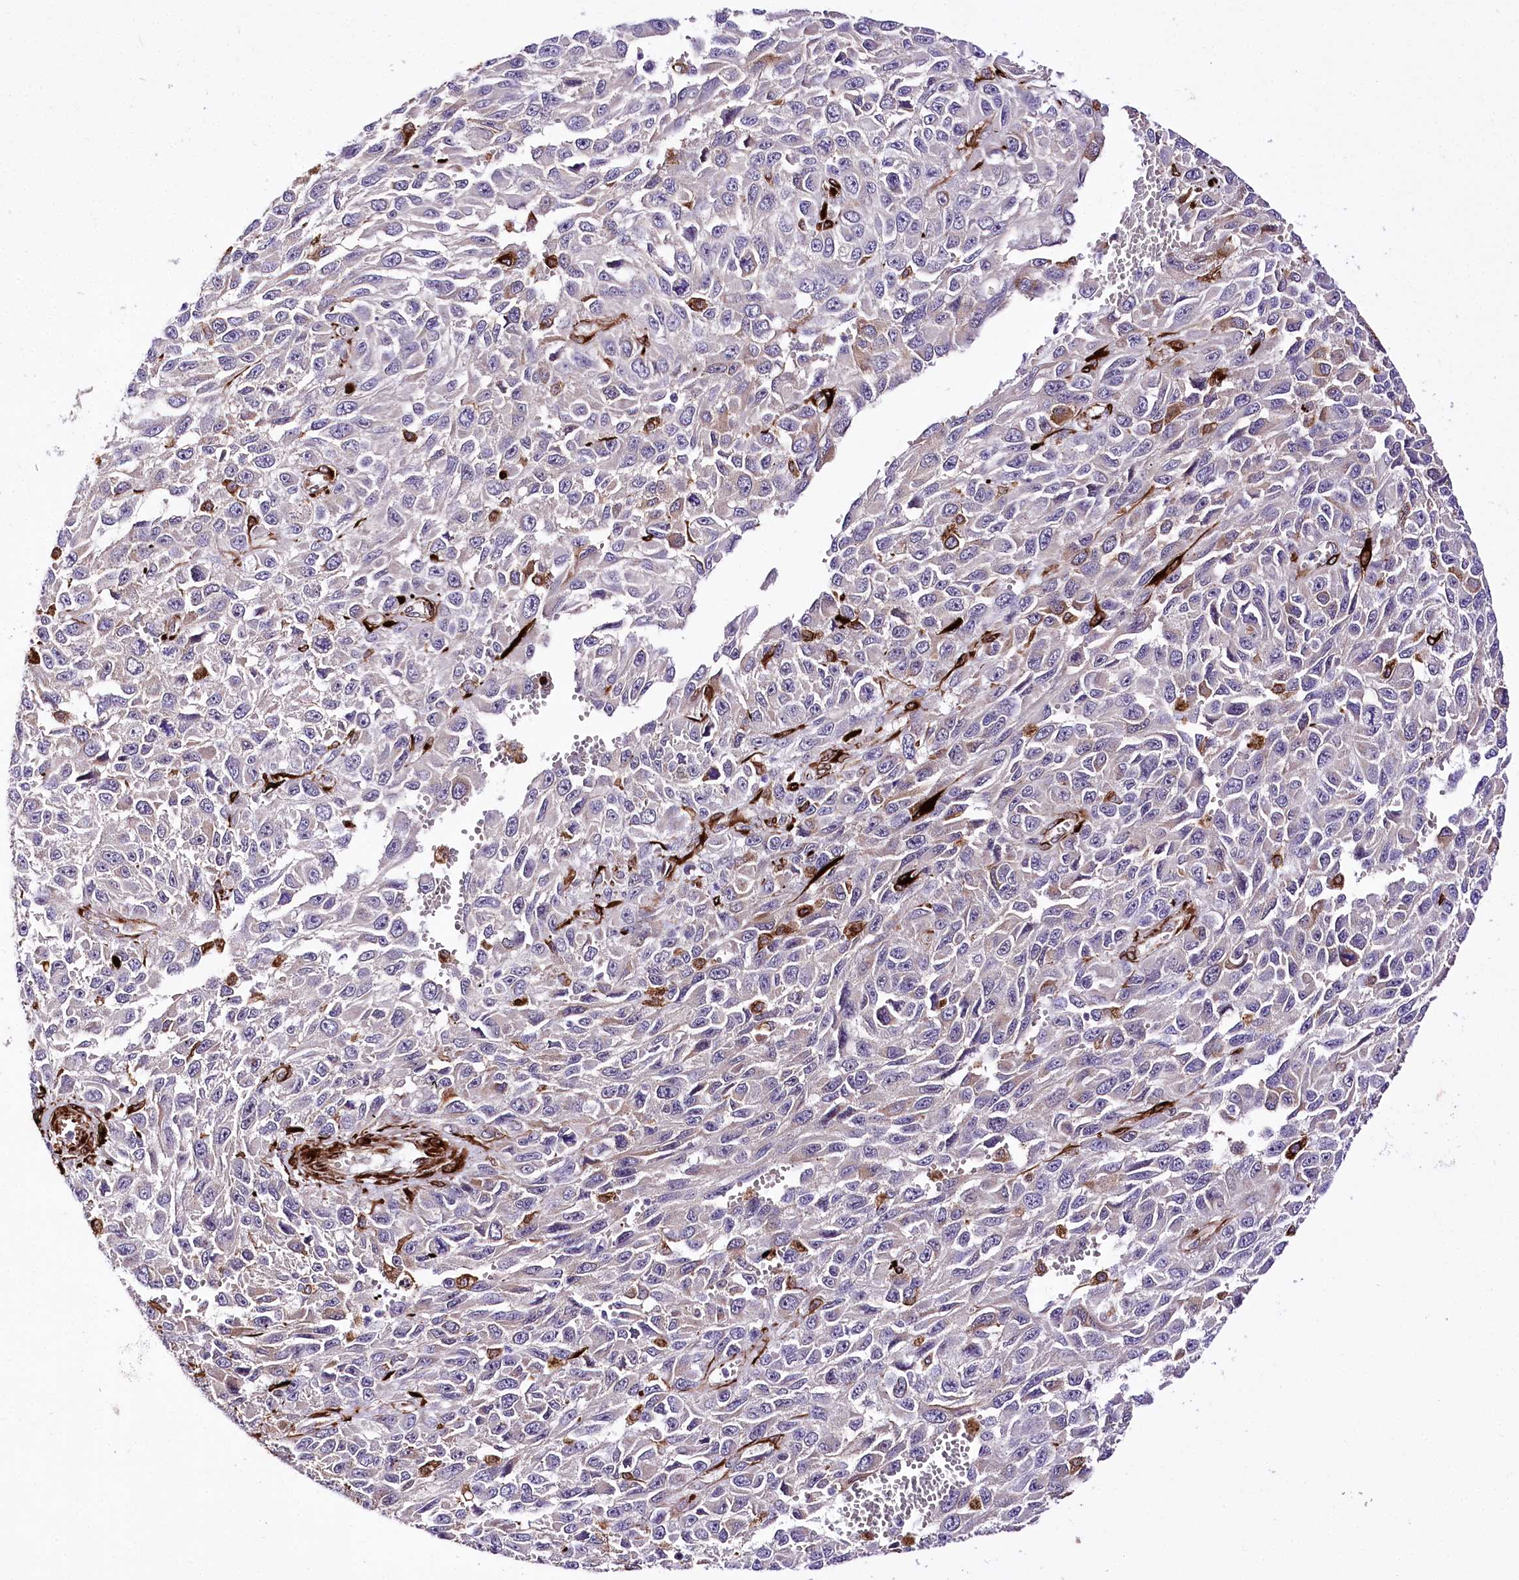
{"staining": {"intensity": "weak", "quantity": "<25%", "location": "cytoplasmic/membranous"}, "tissue": "melanoma", "cell_type": "Tumor cells", "image_type": "cancer", "snomed": [{"axis": "morphology", "description": "Normal tissue, NOS"}, {"axis": "morphology", "description": "Malignant melanoma, NOS"}, {"axis": "topography", "description": "Skin"}], "caption": "Melanoma was stained to show a protein in brown. There is no significant staining in tumor cells. (DAB immunohistochemistry, high magnification).", "gene": "WWC1", "patient": {"sex": "female", "age": 96}}